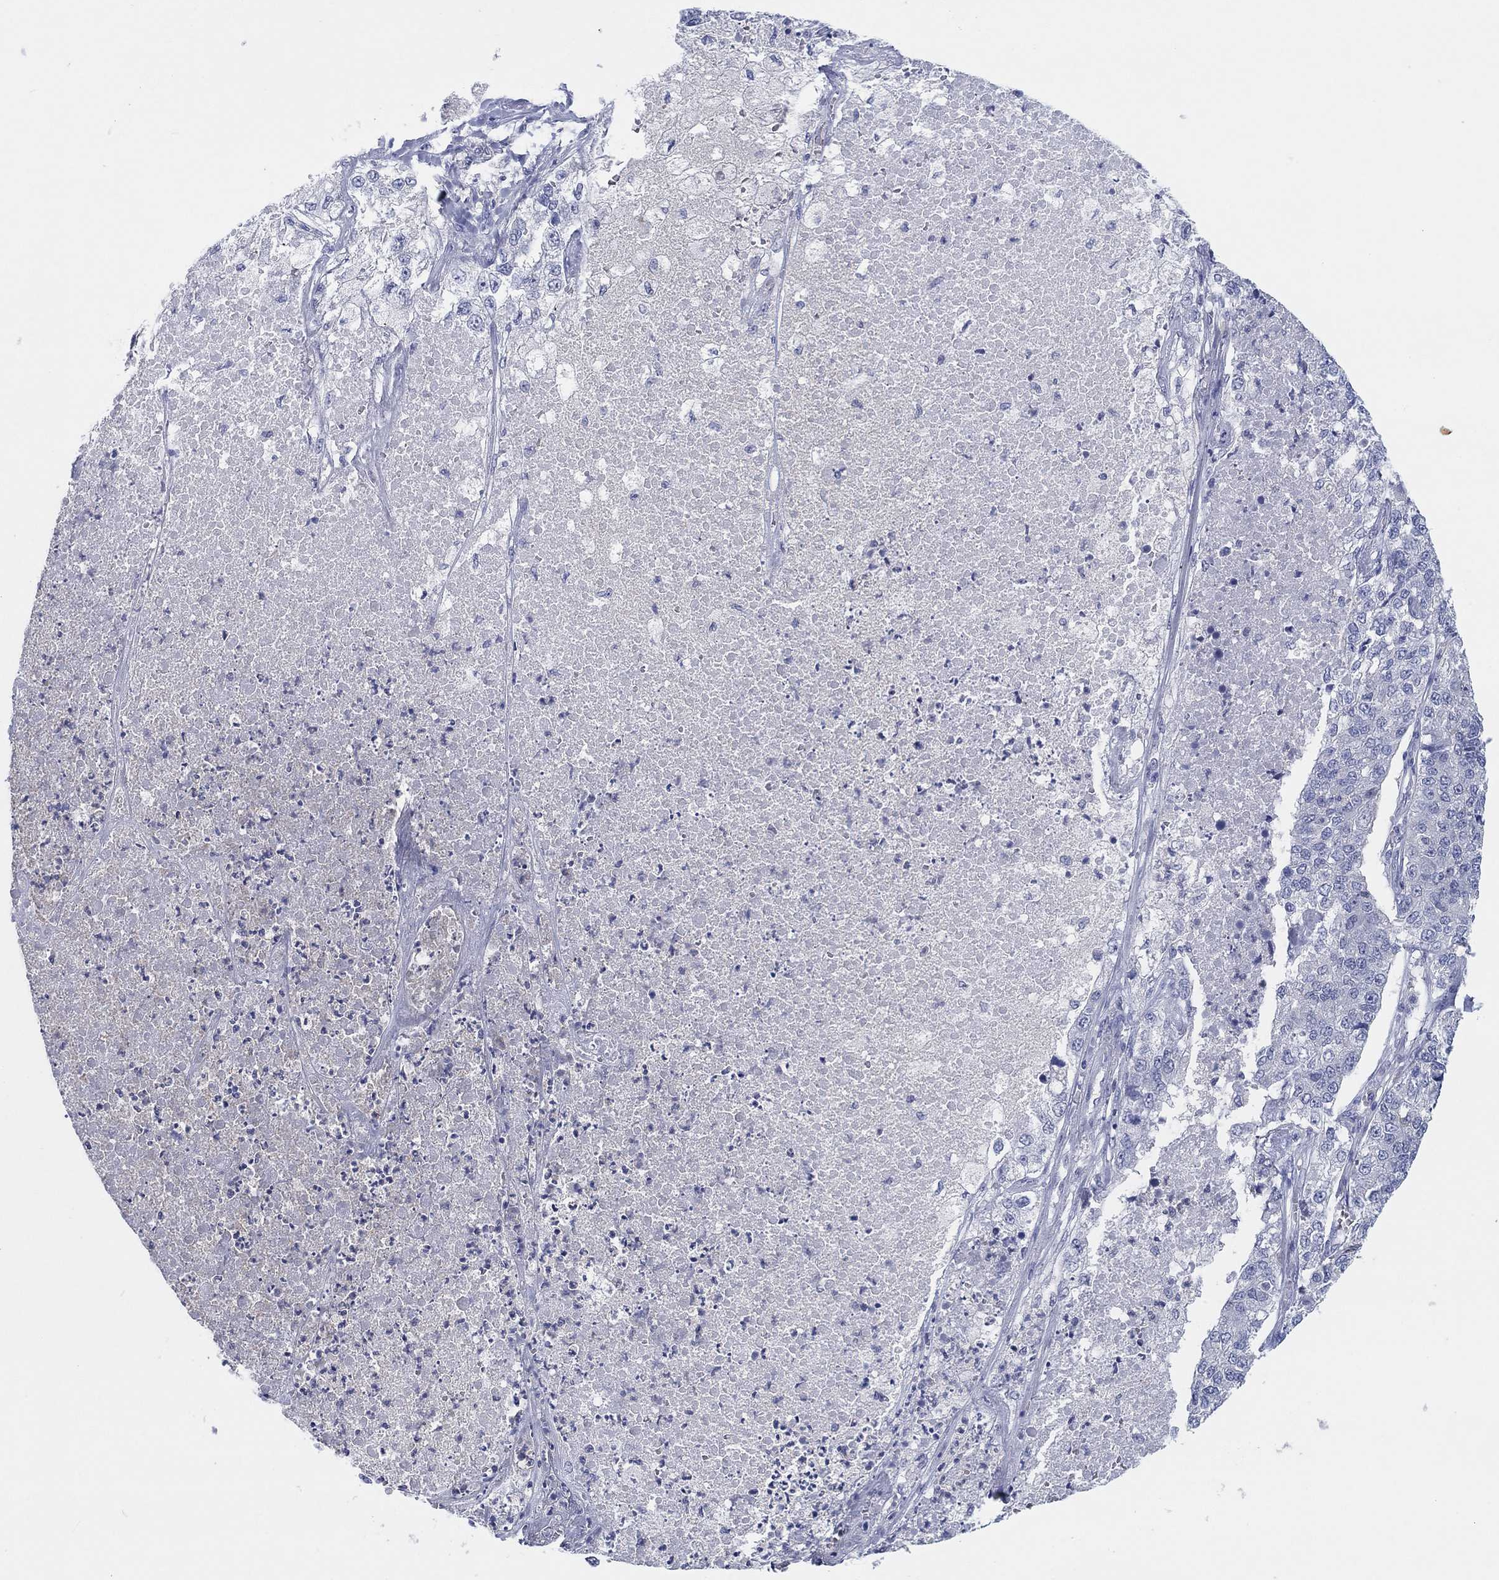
{"staining": {"intensity": "negative", "quantity": "none", "location": "none"}, "tissue": "lung cancer", "cell_type": "Tumor cells", "image_type": "cancer", "snomed": [{"axis": "morphology", "description": "Adenocarcinoma, NOS"}, {"axis": "topography", "description": "Lung"}], "caption": "Lung cancer (adenocarcinoma) was stained to show a protein in brown. There is no significant positivity in tumor cells. (Immunohistochemistry, brightfield microscopy, high magnification).", "gene": "FER1L6", "patient": {"sex": "male", "age": 49}}